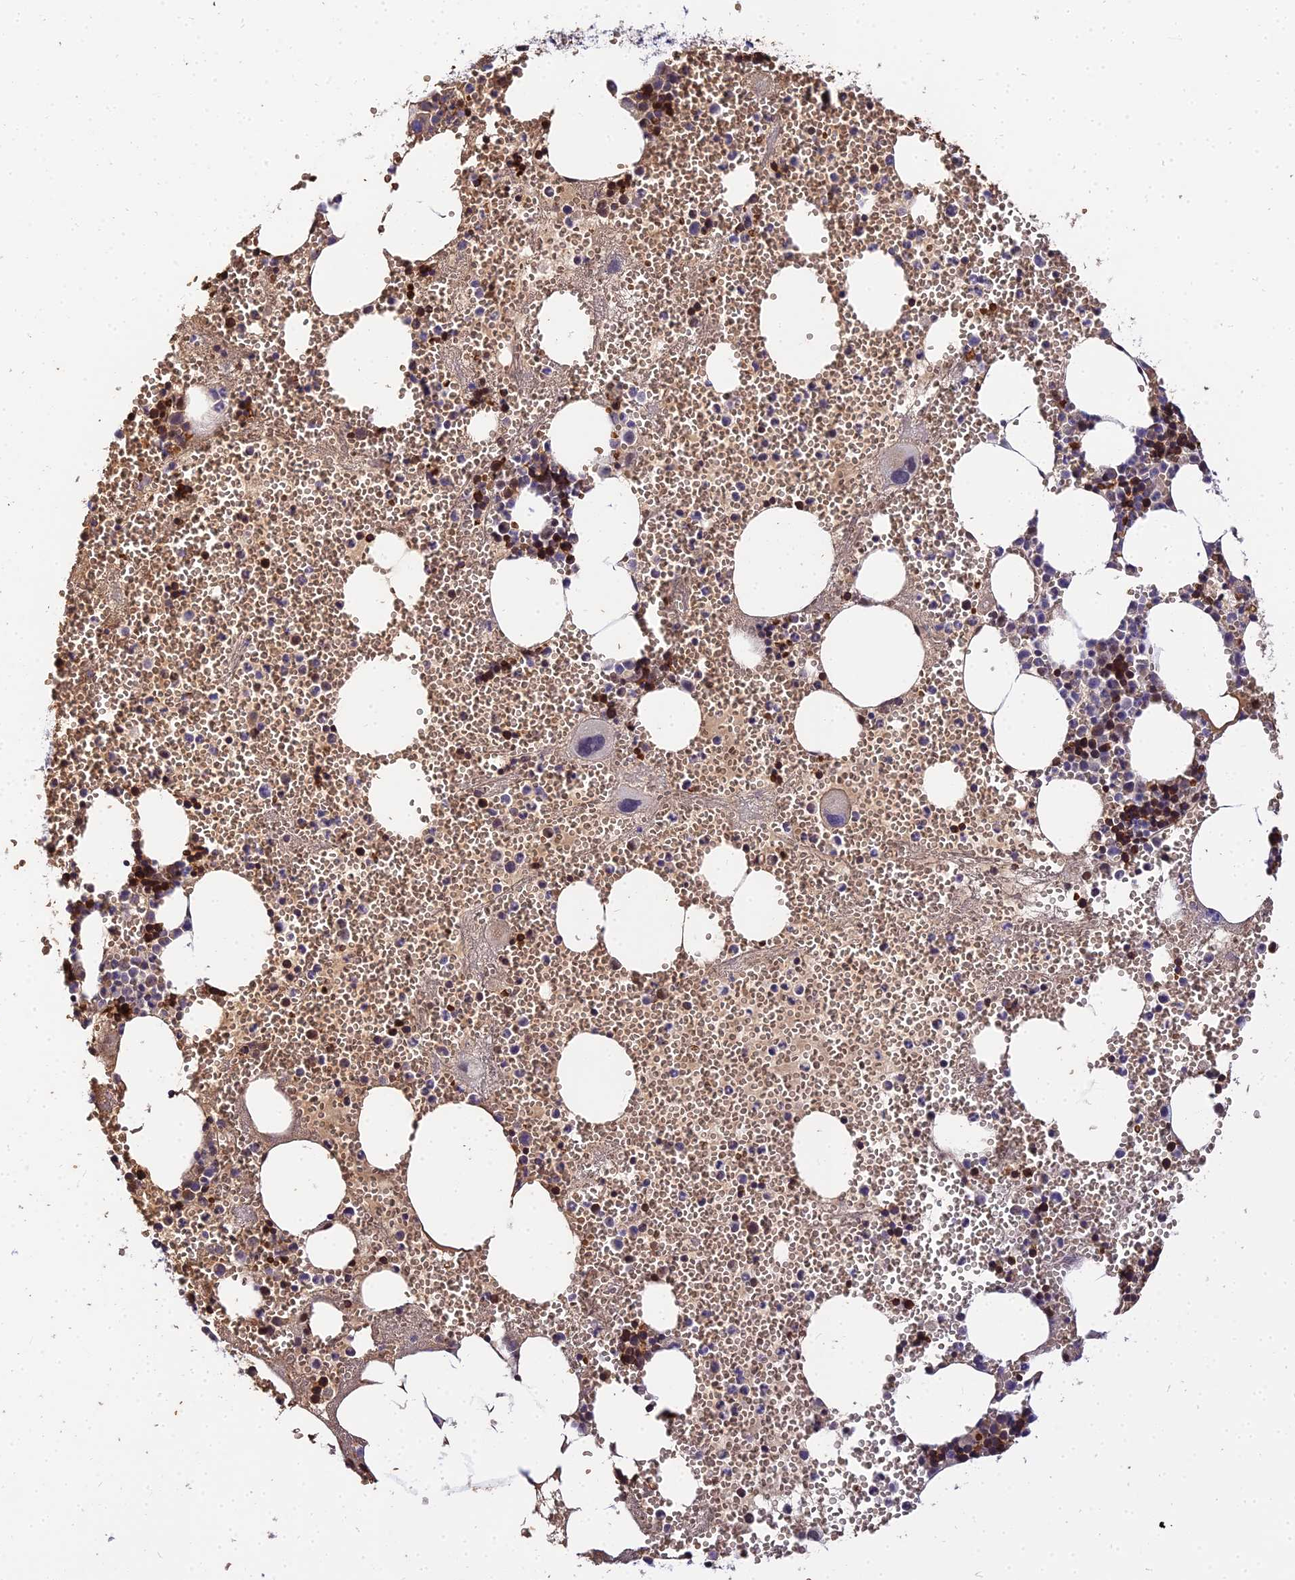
{"staining": {"intensity": "strong", "quantity": "25%-75%", "location": "cytoplasmic/membranous"}, "tissue": "bone marrow", "cell_type": "Hematopoietic cells", "image_type": "normal", "snomed": [{"axis": "morphology", "description": "Normal tissue, NOS"}, {"axis": "morphology", "description": "Inflammation, NOS"}, {"axis": "topography", "description": "Bone marrow"}], "caption": "Immunohistochemical staining of benign bone marrow reveals 25%-75% levels of strong cytoplasmic/membranous protein expression in about 25%-75% of hematopoietic cells. The staining was performed using DAB to visualize the protein expression in brown, while the nuclei were stained in blue with hematoxylin (Magnification: 20x).", "gene": "BCL9", "patient": {"sex": "female", "age": 76}}